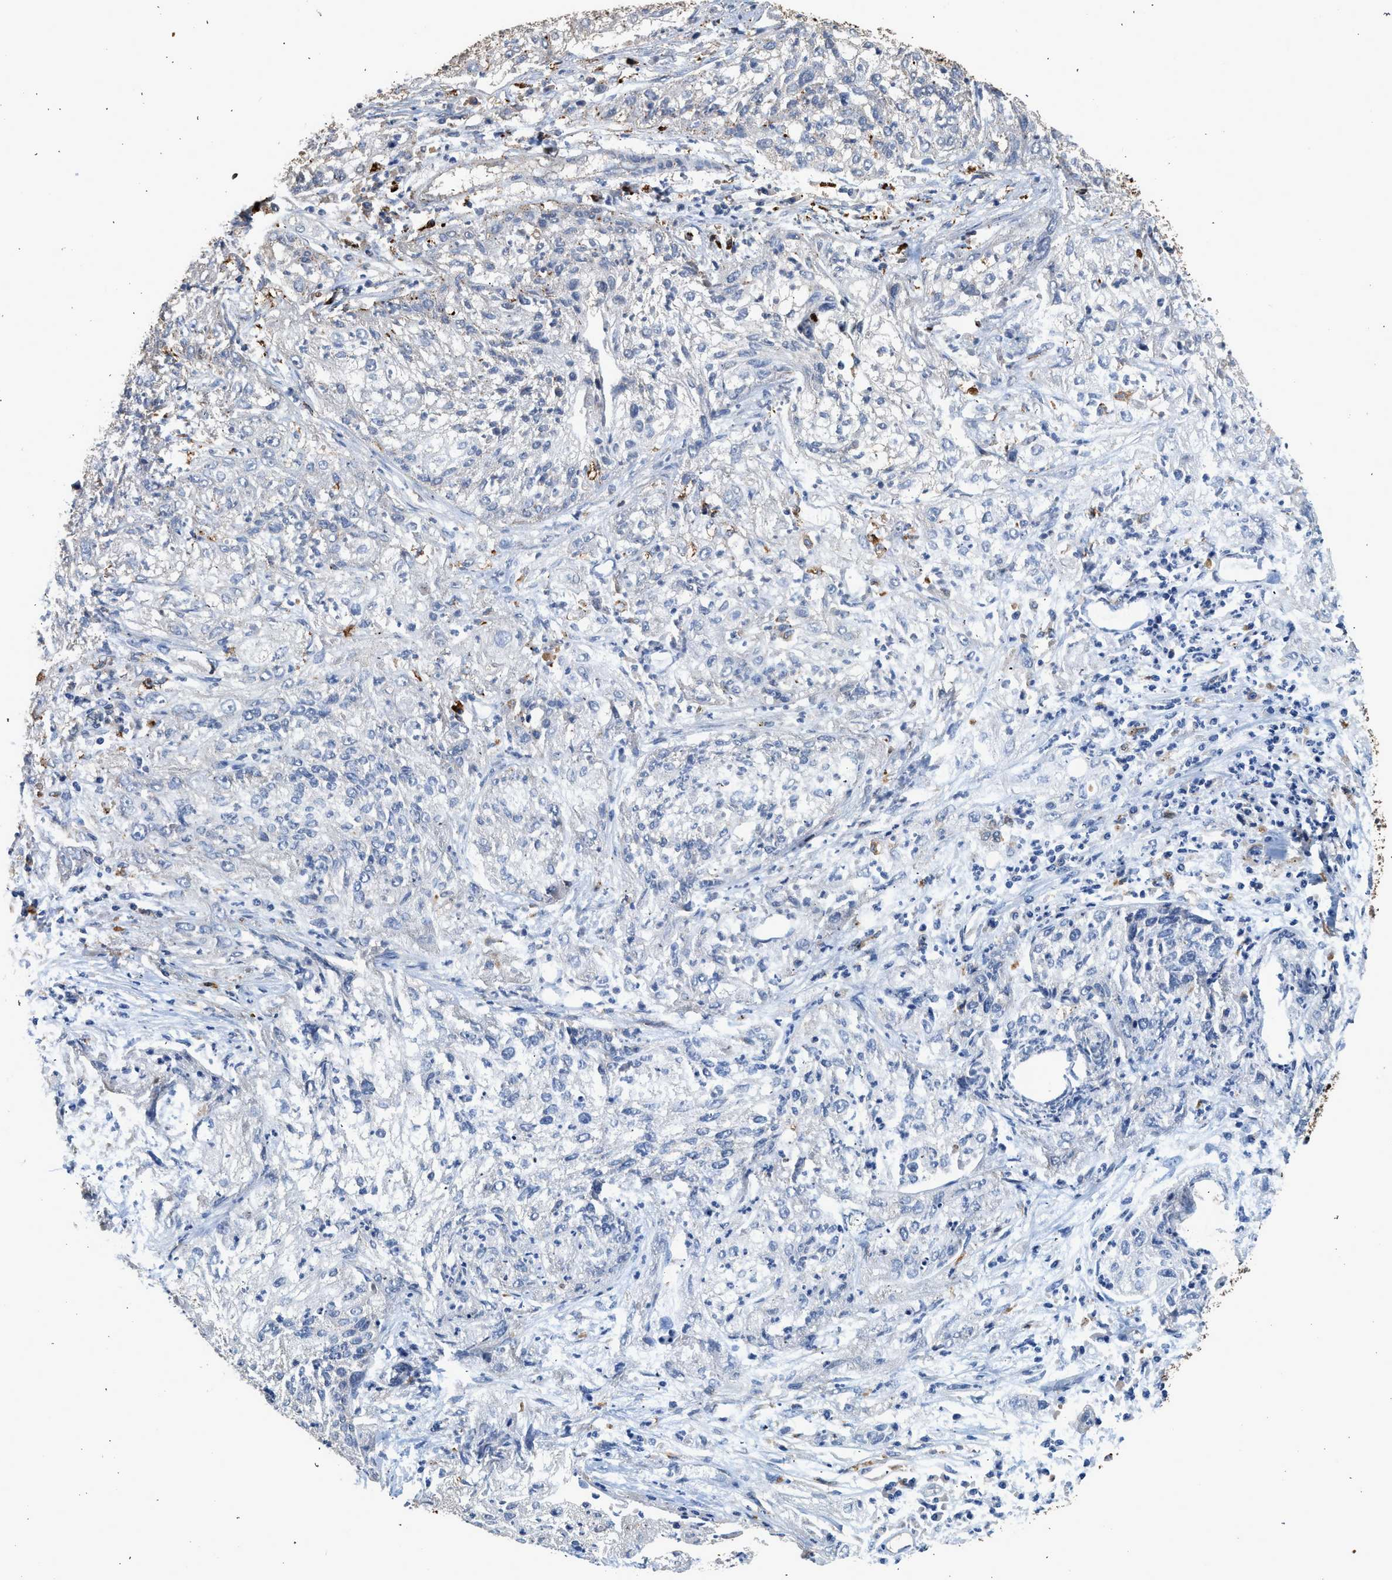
{"staining": {"intensity": "weak", "quantity": "25%-75%", "location": "cytoplasmic/membranous"}, "tissue": "lung cancer", "cell_type": "Tumor cells", "image_type": "cancer", "snomed": [{"axis": "morphology", "description": "Inflammation, NOS"}, {"axis": "morphology", "description": "Squamous cell carcinoma, NOS"}, {"axis": "topography", "description": "Lymph node"}, {"axis": "topography", "description": "Soft tissue"}, {"axis": "topography", "description": "Lung"}], "caption": "A histopathology image of human lung squamous cell carcinoma stained for a protein displays weak cytoplasmic/membranous brown staining in tumor cells.", "gene": "CTSV", "patient": {"sex": "male", "age": 66}}